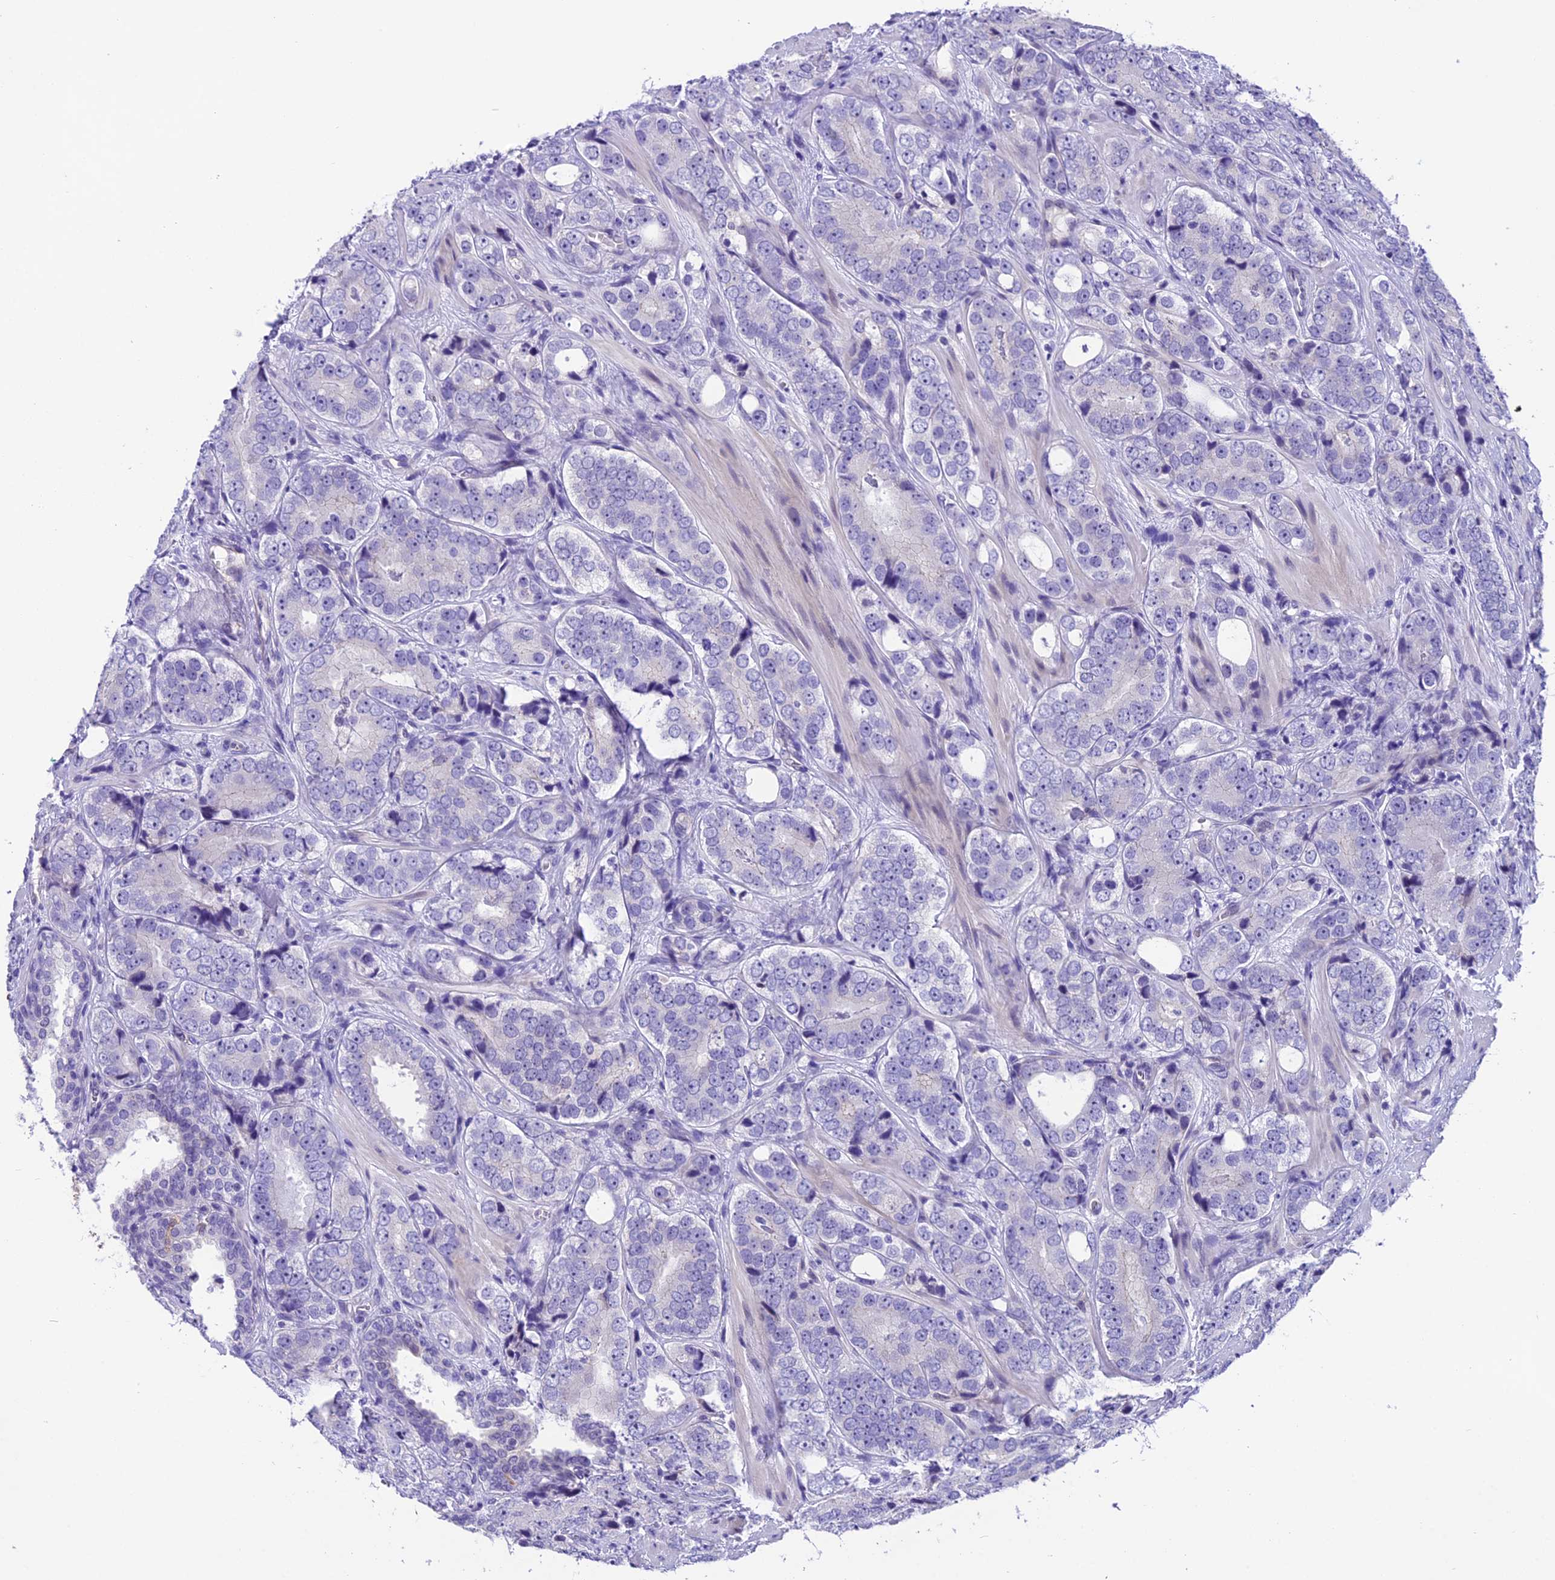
{"staining": {"intensity": "negative", "quantity": "none", "location": "none"}, "tissue": "prostate cancer", "cell_type": "Tumor cells", "image_type": "cancer", "snomed": [{"axis": "morphology", "description": "Adenocarcinoma, High grade"}, {"axis": "topography", "description": "Prostate"}], "caption": "Tumor cells are negative for protein expression in human prostate high-grade adenocarcinoma.", "gene": "PRR15", "patient": {"sex": "male", "age": 56}}